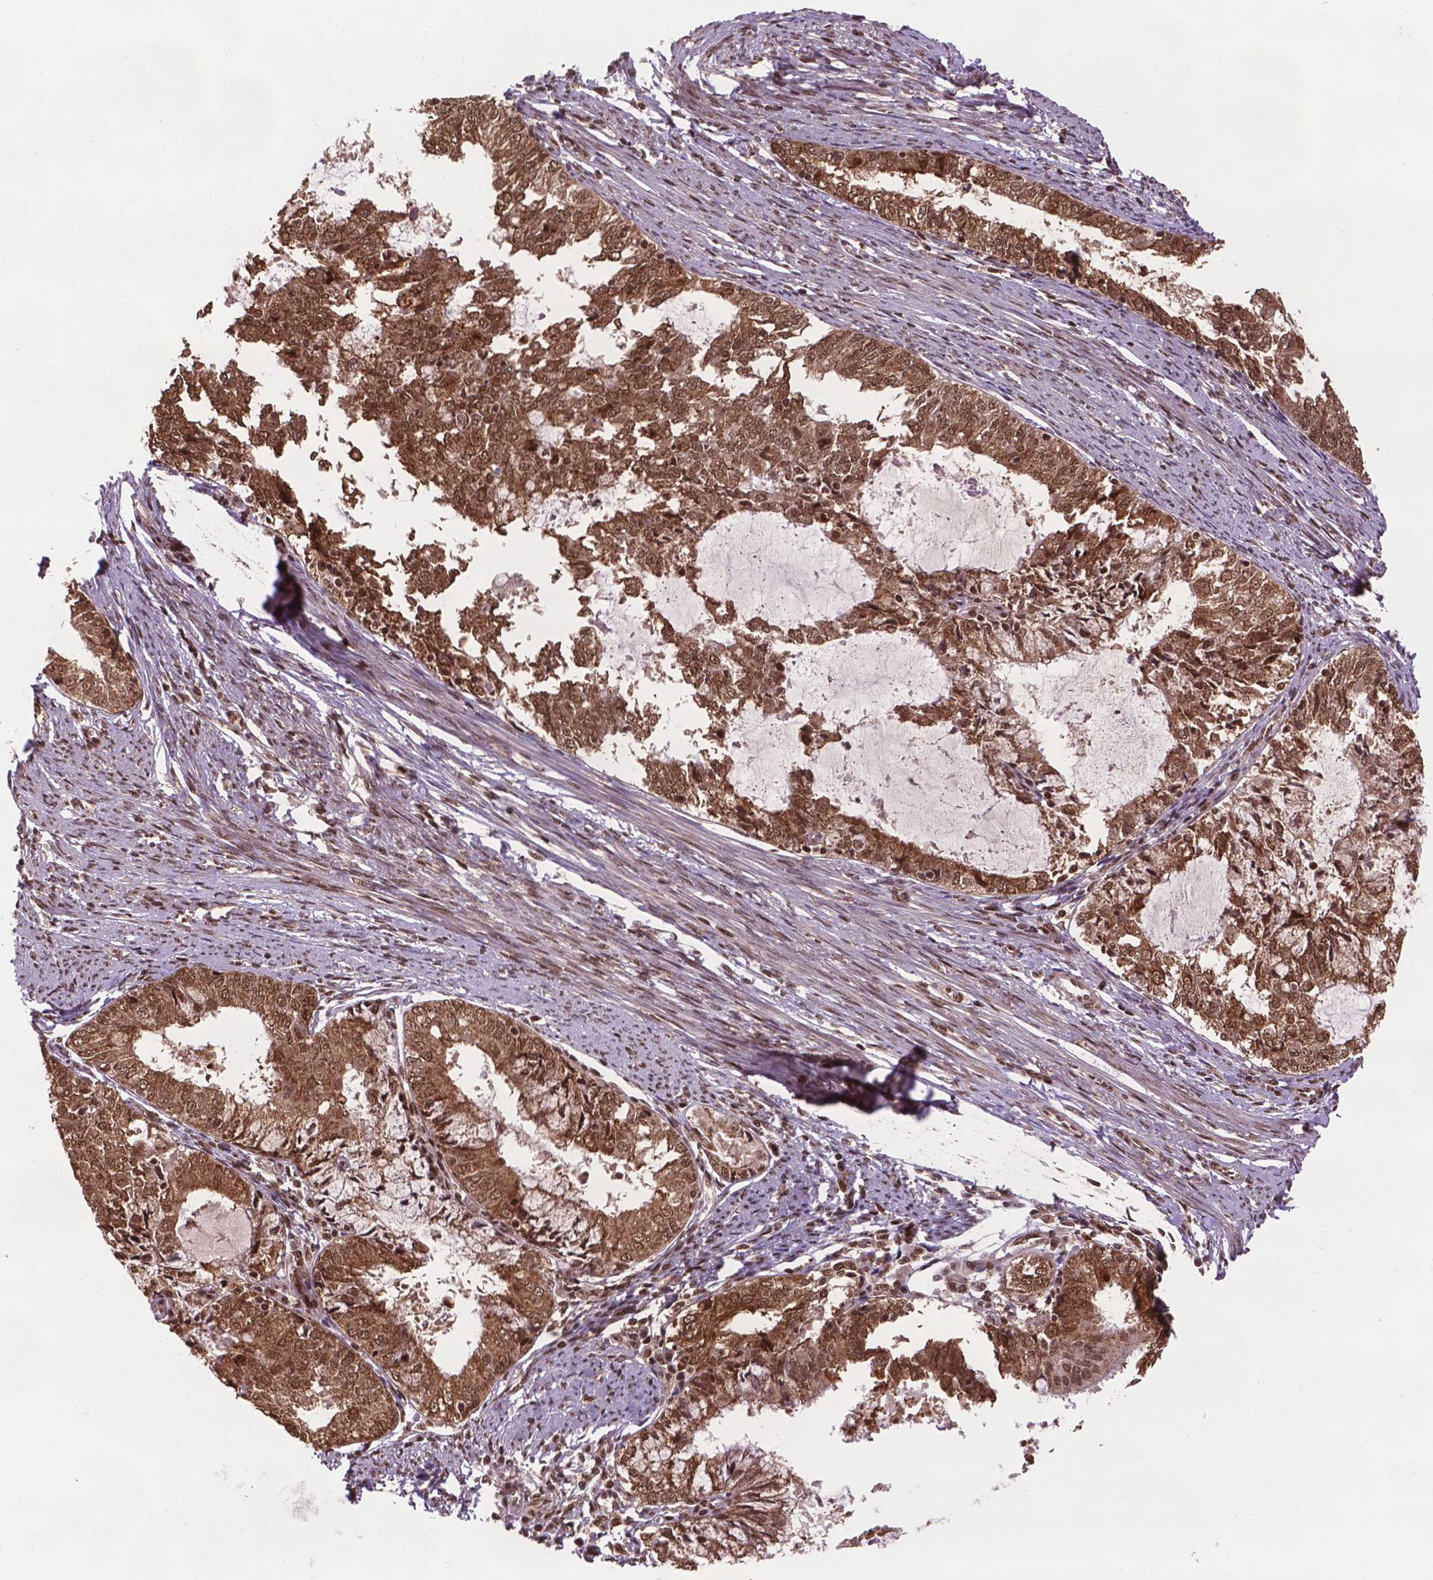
{"staining": {"intensity": "moderate", "quantity": ">75%", "location": "cytoplasmic/membranous,nuclear"}, "tissue": "endometrial cancer", "cell_type": "Tumor cells", "image_type": "cancer", "snomed": [{"axis": "morphology", "description": "Adenocarcinoma, NOS"}, {"axis": "topography", "description": "Endometrium"}], "caption": "A brown stain shows moderate cytoplasmic/membranous and nuclear positivity of a protein in human endometrial adenocarcinoma tumor cells. (brown staining indicates protein expression, while blue staining denotes nuclei).", "gene": "SIRT6", "patient": {"sex": "female", "age": 57}}